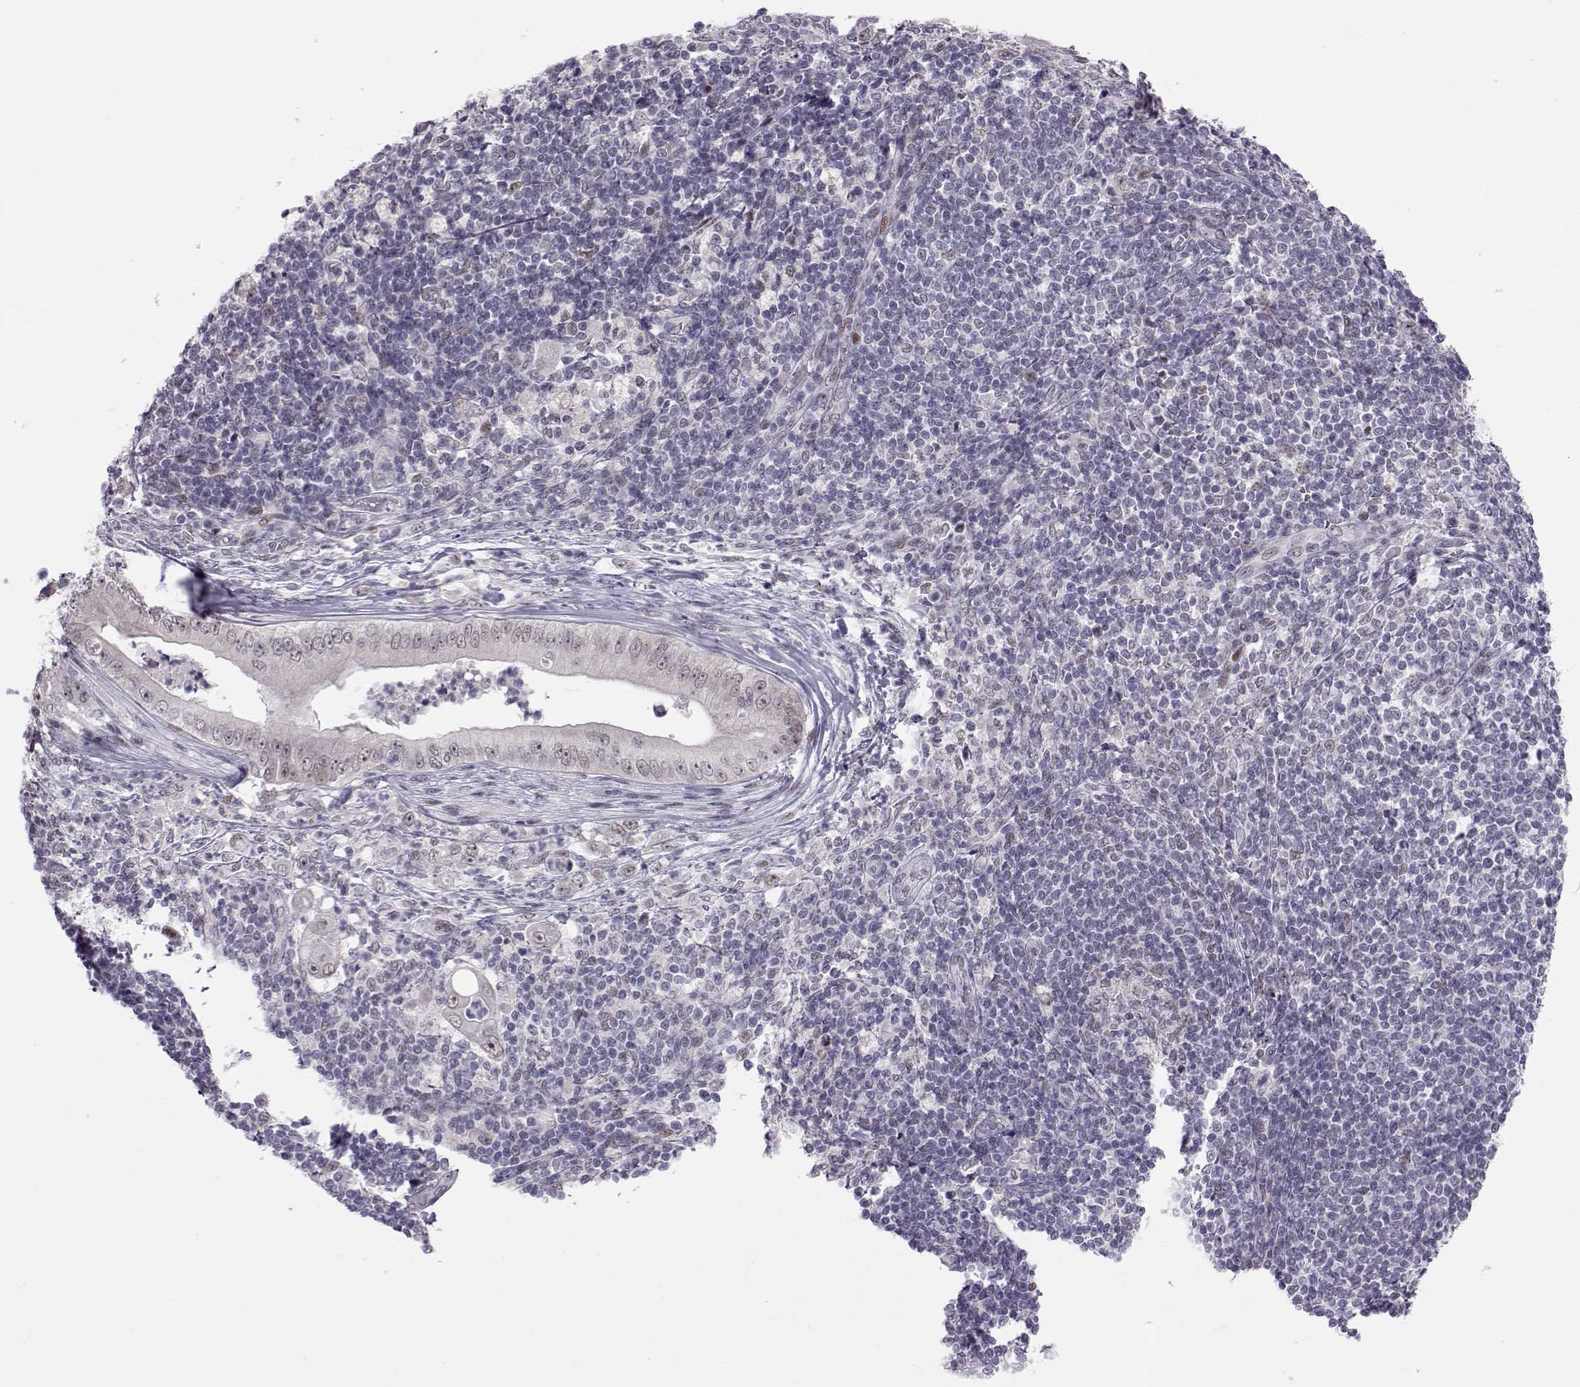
{"staining": {"intensity": "negative", "quantity": "none", "location": "none"}, "tissue": "pancreatic cancer", "cell_type": "Tumor cells", "image_type": "cancer", "snomed": [{"axis": "morphology", "description": "Adenocarcinoma, NOS"}, {"axis": "topography", "description": "Pancreas"}], "caption": "This is an IHC micrograph of human adenocarcinoma (pancreatic). There is no staining in tumor cells.", "gene": "SIX6", "patient": {"sex": "male", "age": 71}}